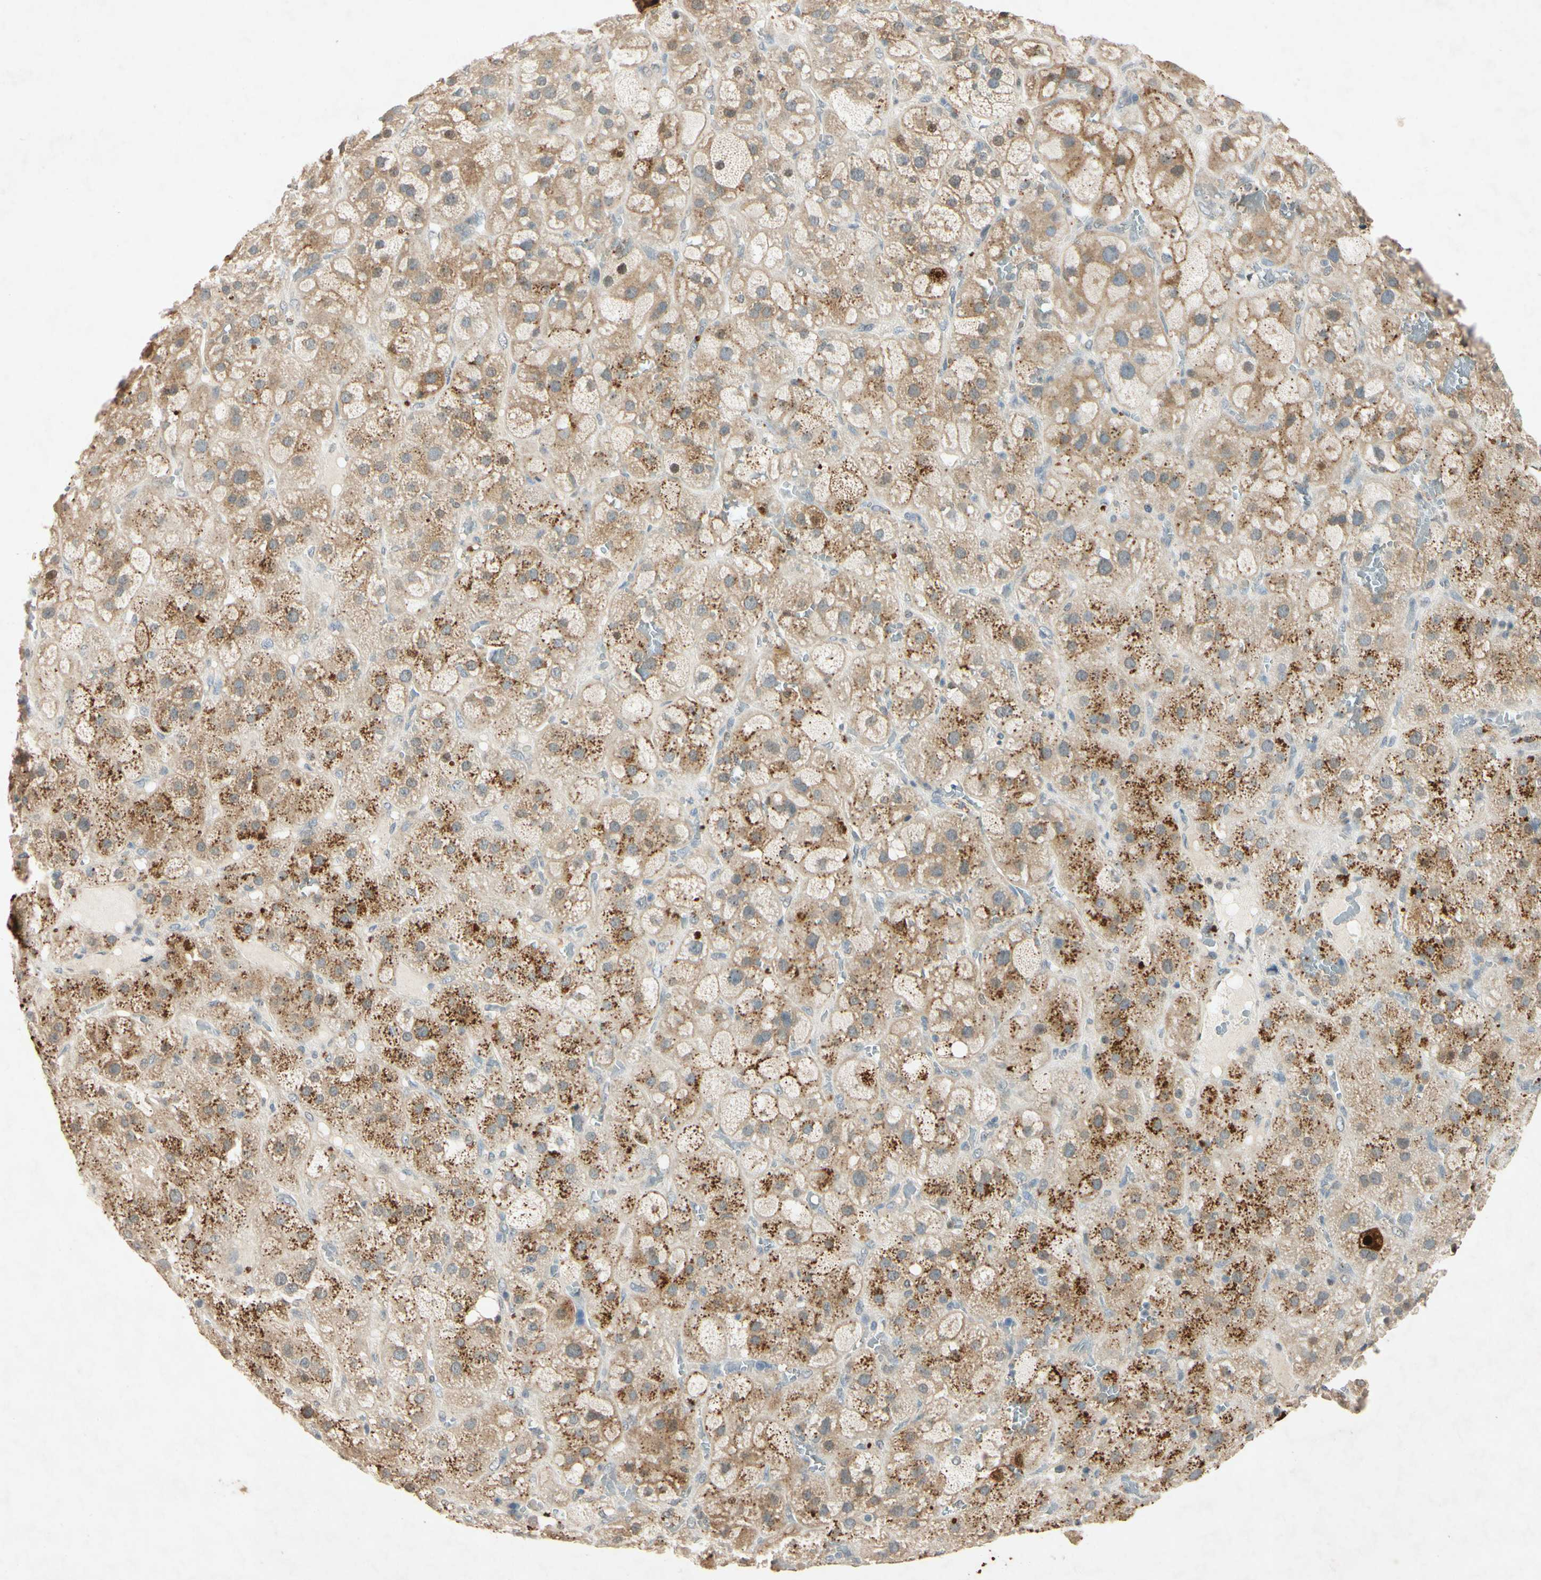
{"staining": {"intensity": "moderate", "quantity": ">75%", "location": "cytoplasmic/membranous"}, "tissue": "adrenal gland", "cell_type": "Glandular cells", "image_type": "normal", "snomed": [{"axis": "morphology", "description": "Normal tissue, NOS"}, {"axis": "topography", "description": "Adrenal gland"}], "caption": "A medium amount of moderate cytoplasmic/membranous expression is identified in approximately >75% of glandular cells in benign adrenal gland.", "gene": "HSPA1B", "patient": {"sex": "female", "age": 47}}